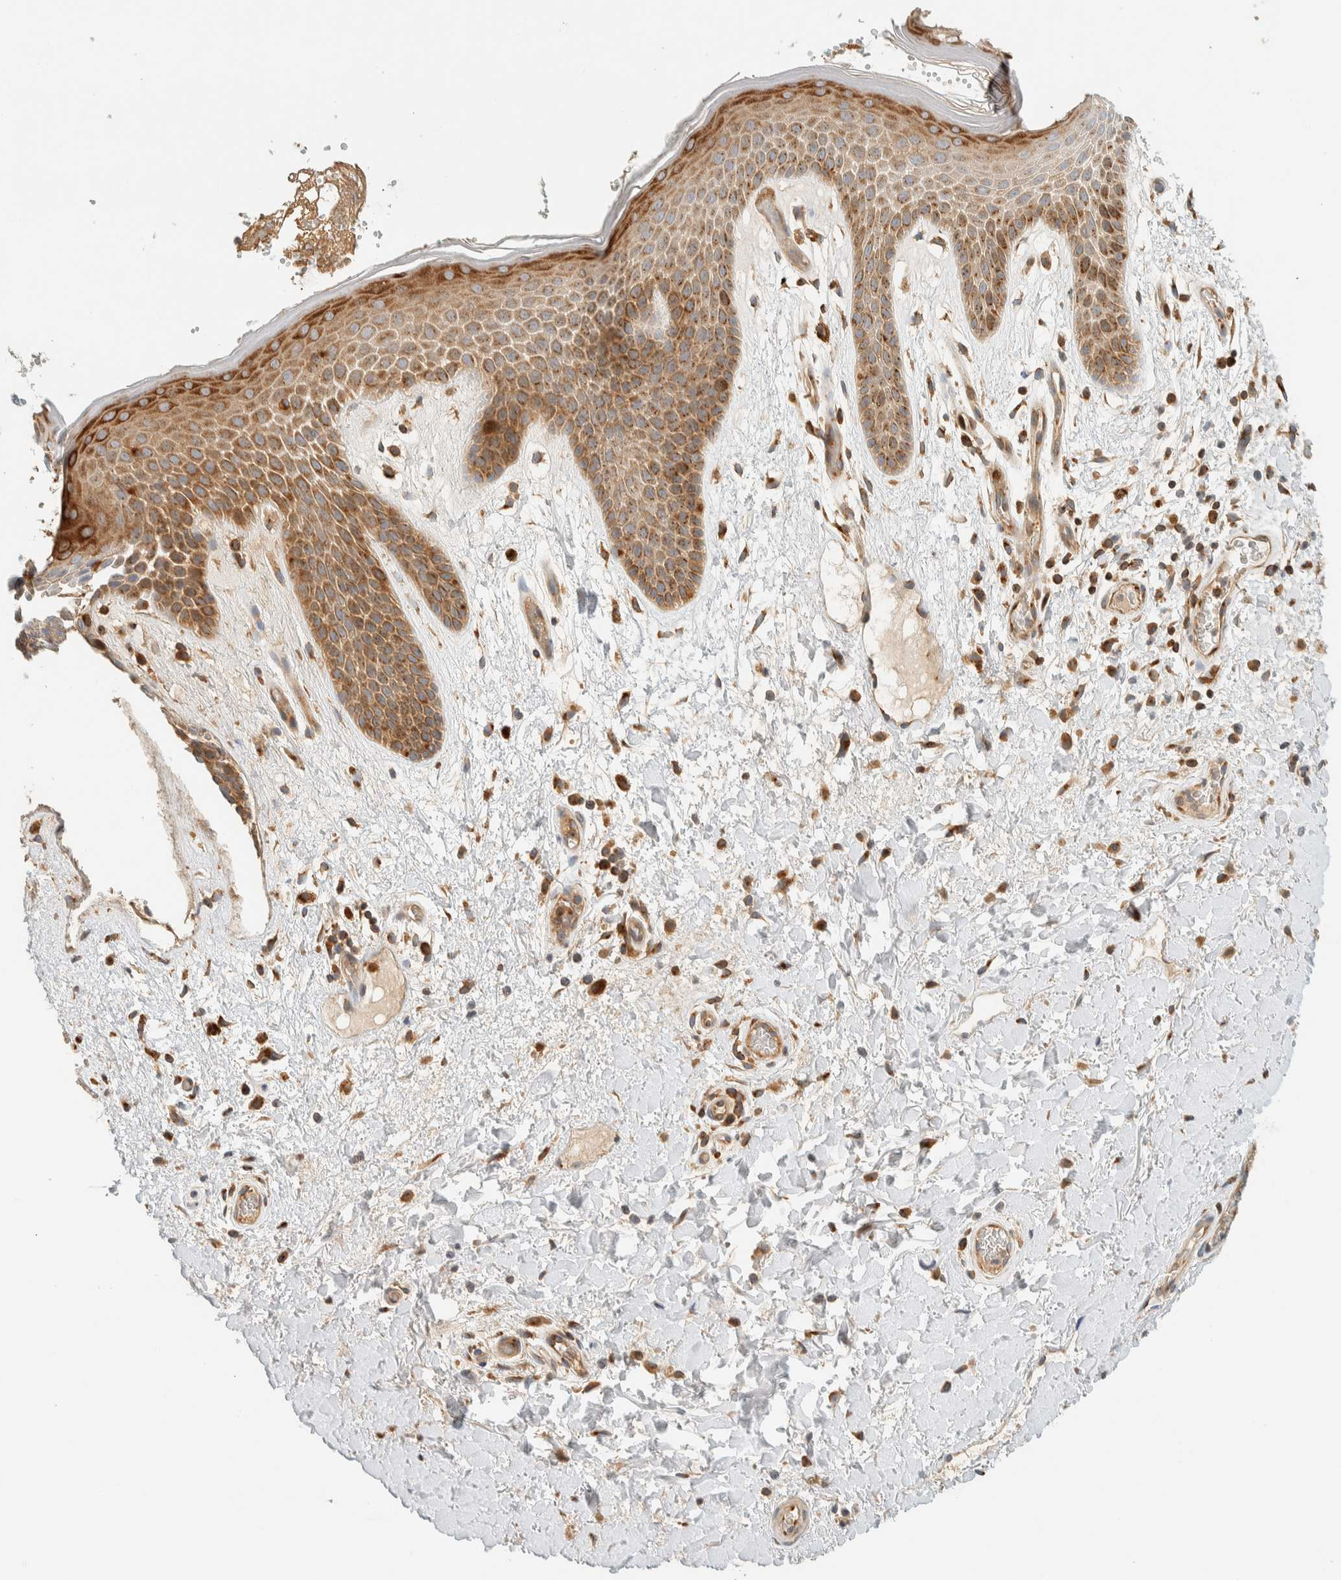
{"staining": {"intensity": "moderate", "quantity": "25%-75%", "location": "cytoplasmic/membranous"}, "tissue": "skin", "cell_type": "Epidermal cells", "image_type": "normal", "snomed": [{"axis": "morphology", "description": "Normal tissue, NOS"}, {"axis": "topography", "description": "Anal"}], "caption": "Immunohistochemical staining of unremarkable skin demonstrates moderate cytoplasmic/membranous protein positivity in about 25%-75% of epidermal cells.", "gene": "ARFGEF1", "patient": {"sex": "male", "age": 74}}